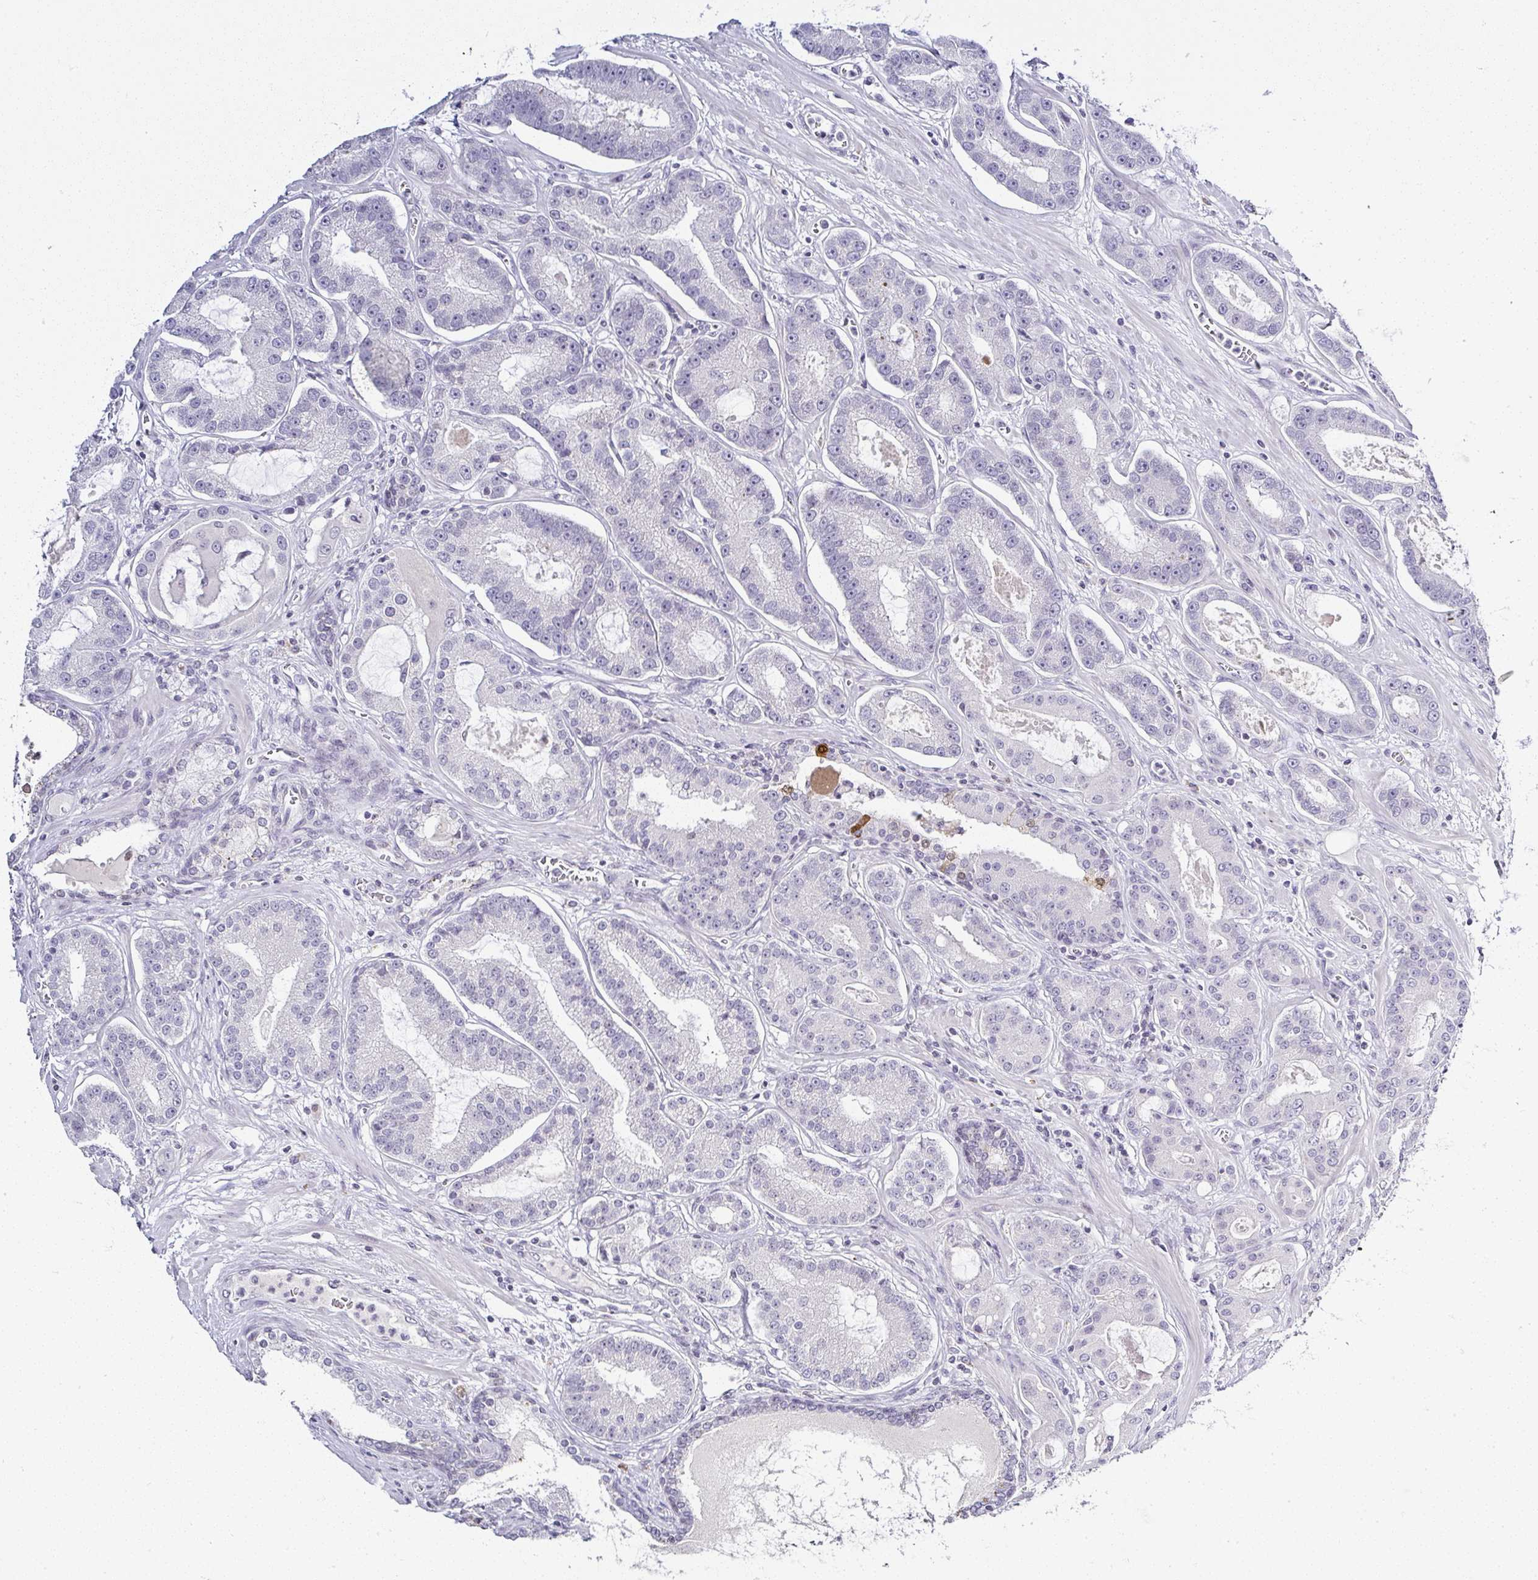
{"staining": {"intensity": "negative", "quantity": "none", "location": "none"}, "tissue": "prostate cancer", "cell_type": "Tumor cells", "image_type": "cancer", "snomed": [{"axis": "morphology", "description": "Adenocarcinoma, High grade"}, {"axis": "topography", "description": "Prostate"}], "caption": "Tumor cells show no significant protein positivity in prostate high-grade adenocarcinoma. Nuclei are stained in blue.", "gene": "SERPINB3", "patient": {"sex": "male", "age": 65}}